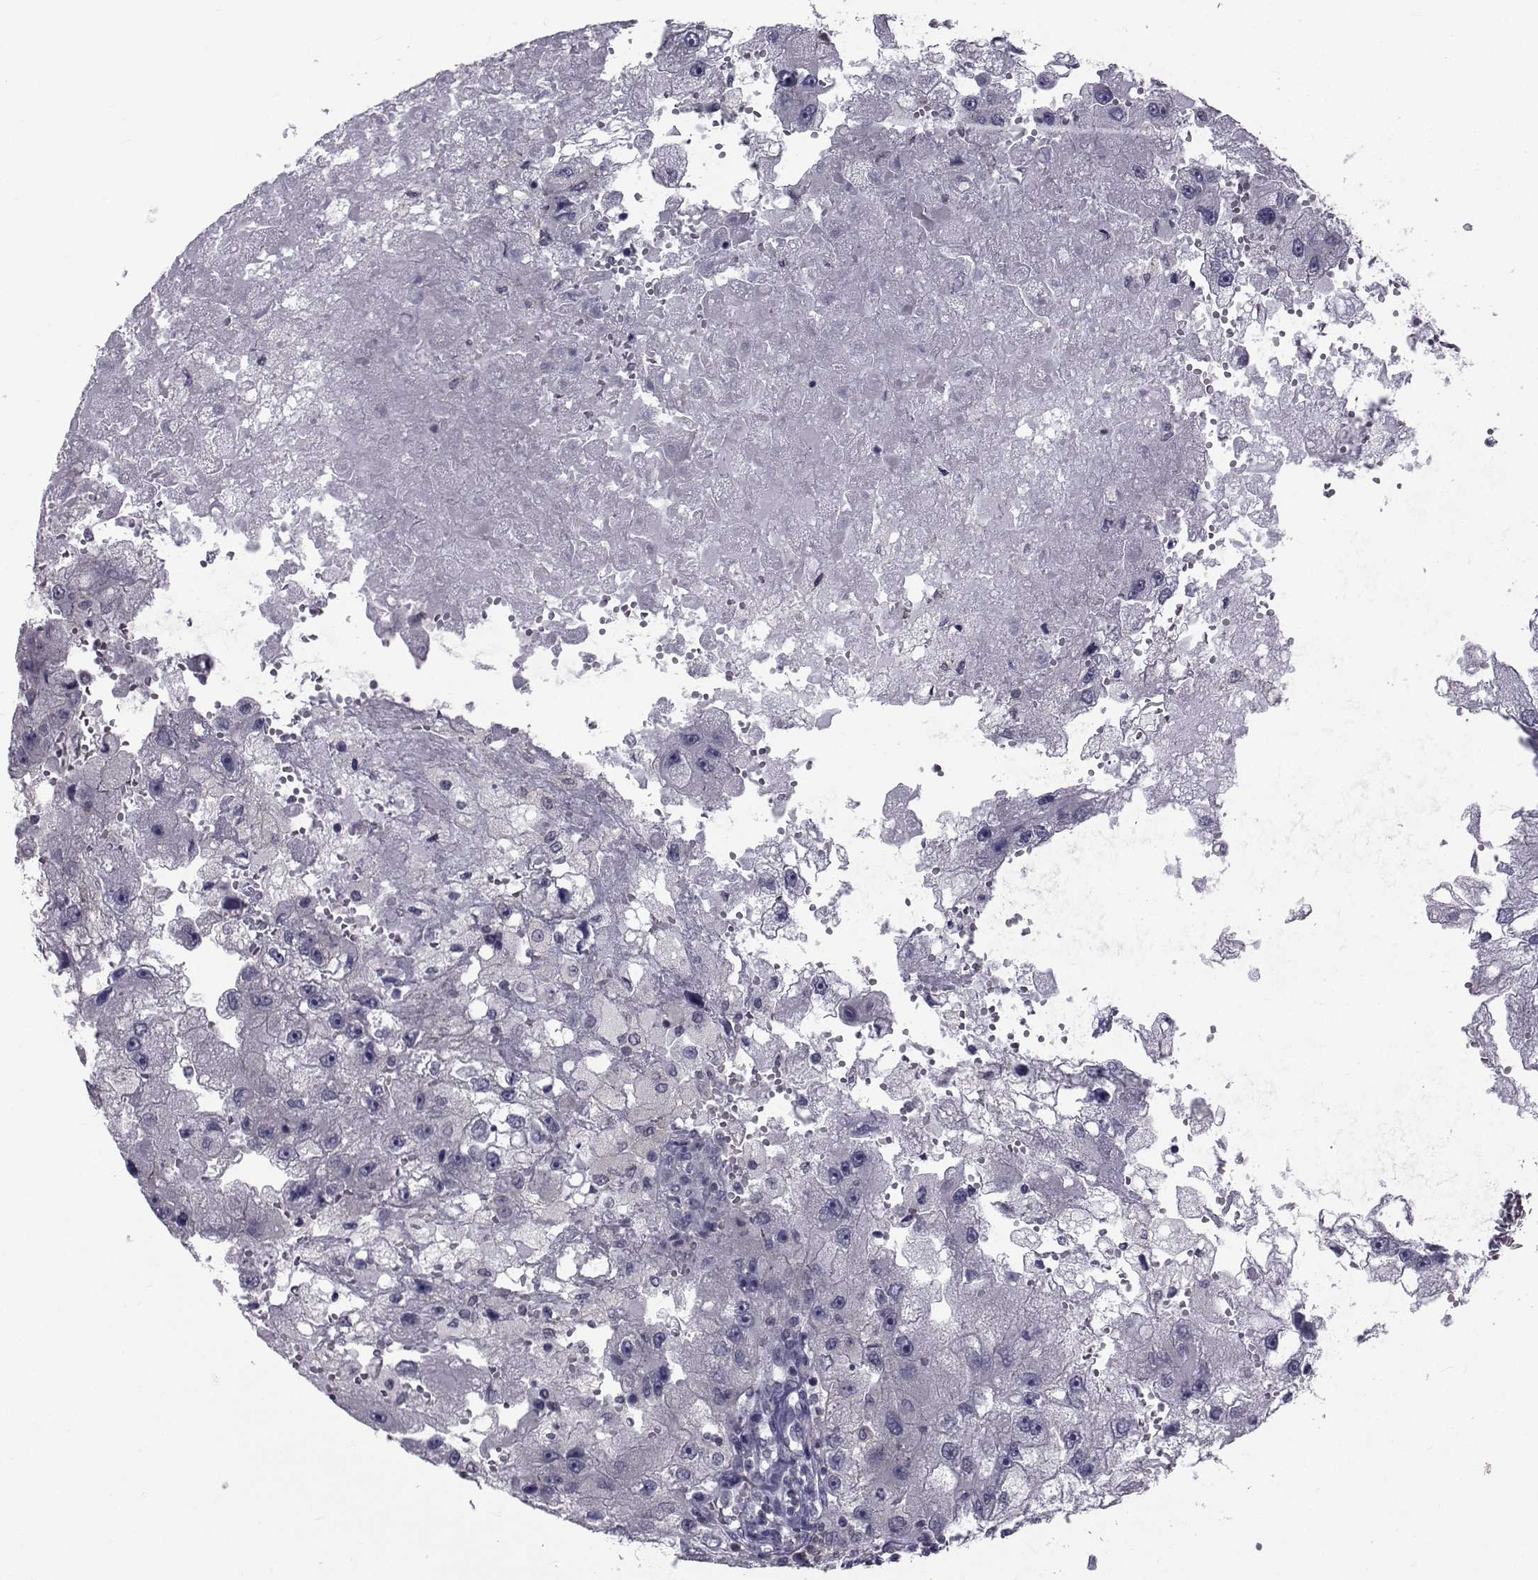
{"staining": {"intensity": "negative", "quantity": "none", "location": "none"}, "tissue": "renal cancer", "cell_type": "Tumor cells", "image_type": "cancer", "snomed": [{"axis": "morphology", "description": "Adenocarcinoma, NOS"}, {"axis": "topography", "description": "Kidney"}], "caption": "There is no significant staining in tumor cells of renal adenocarcinoma. (DAB IHC with hematoxylin counter stain).", "gene": "SLC30A10", "patient": {"sex": "male", "age": 63}}